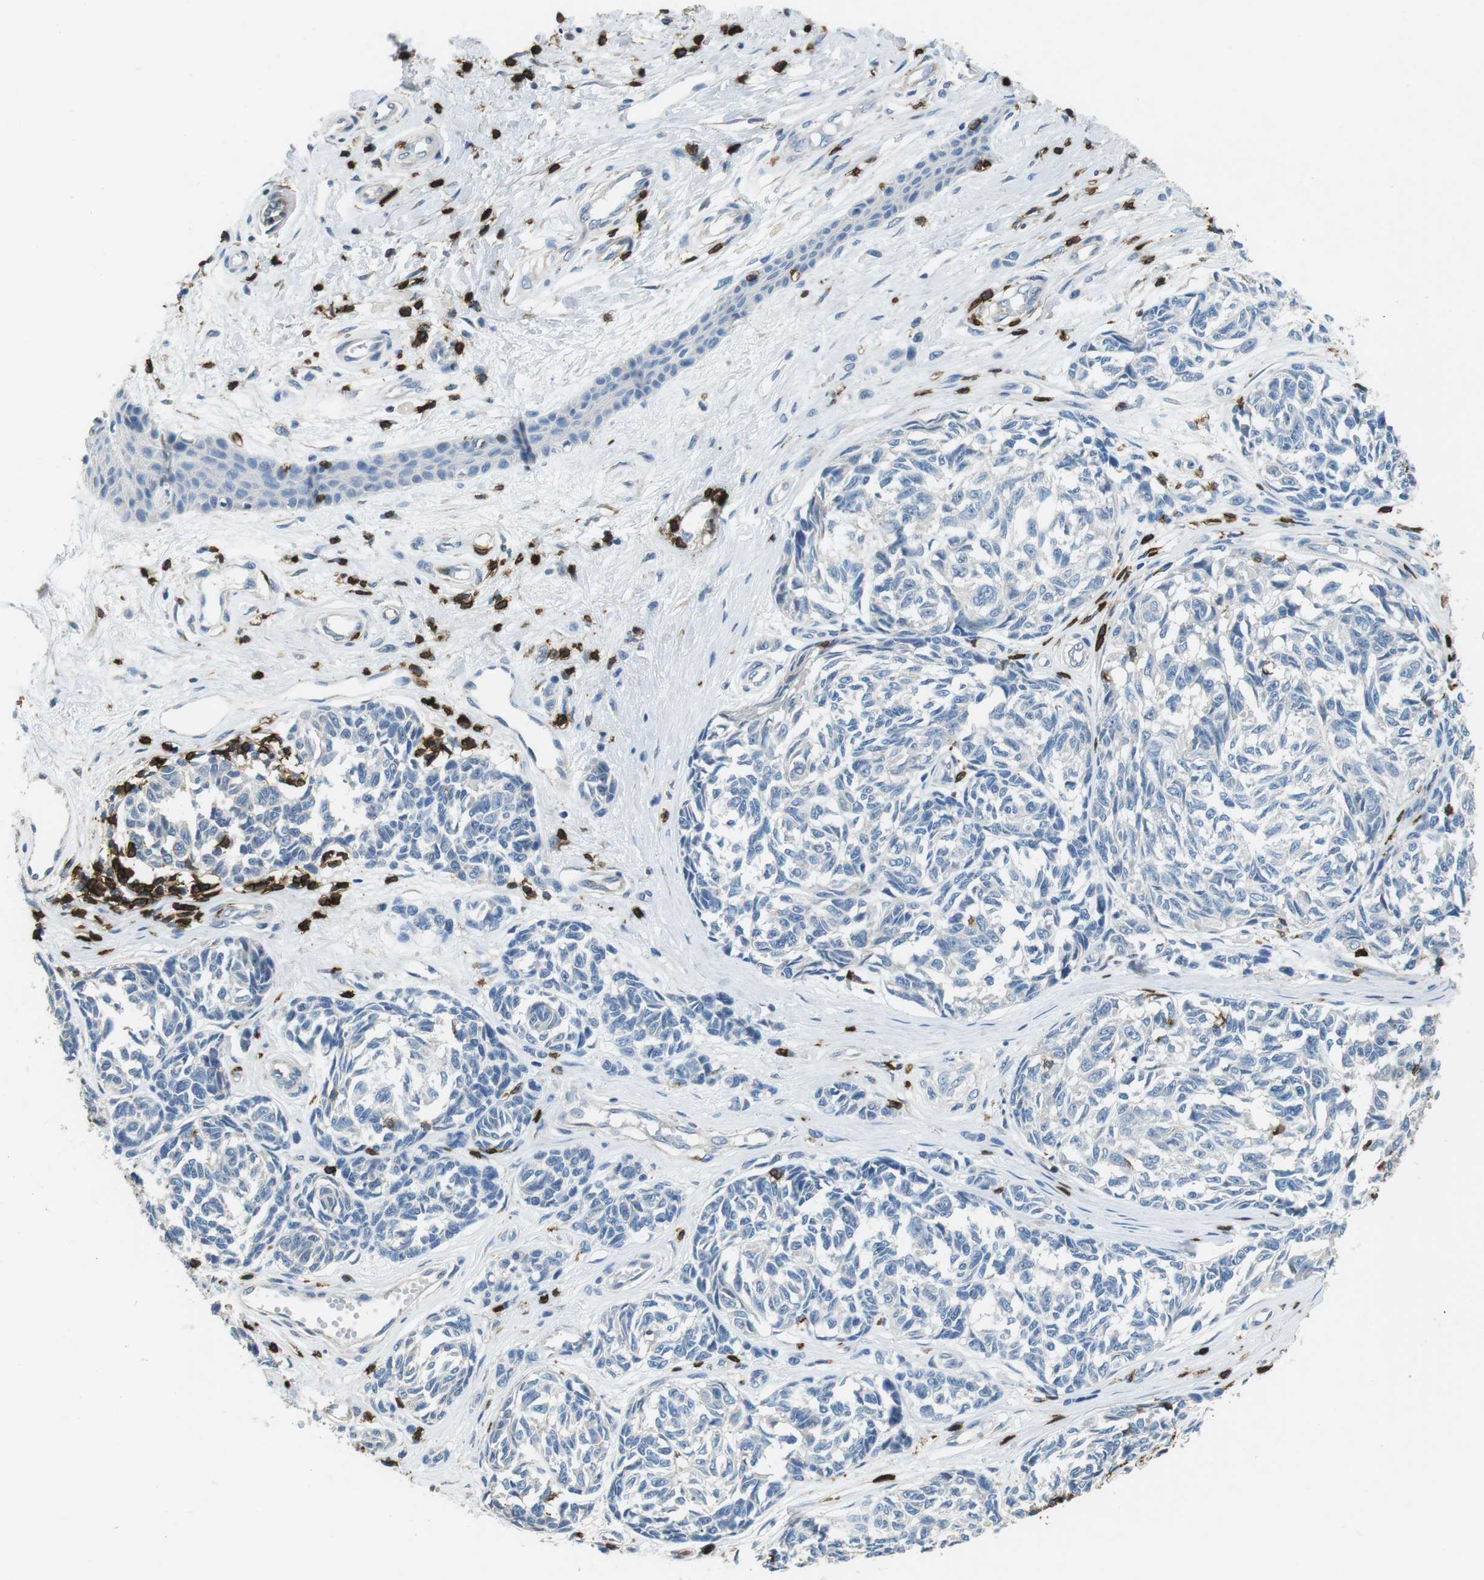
{"staining": {"intensity": "negative", "quantity": "none", "location": "none"}, "tissue": "melanoma", "cell_type": "Tumor cells", "image_type": "cancer", "snomed": [{"axis": "morphology", "description": "Malignant melanoma, NOS"}, {"axis": "topography", "description": "Skin"}], "caption": "IHC image of neoplastic tissue: human malignant melanoma stained with DAB shows no significant protein expression in tumor cells.", "gene": "CD6", "patient": {"sex": "female", "age": 64}}